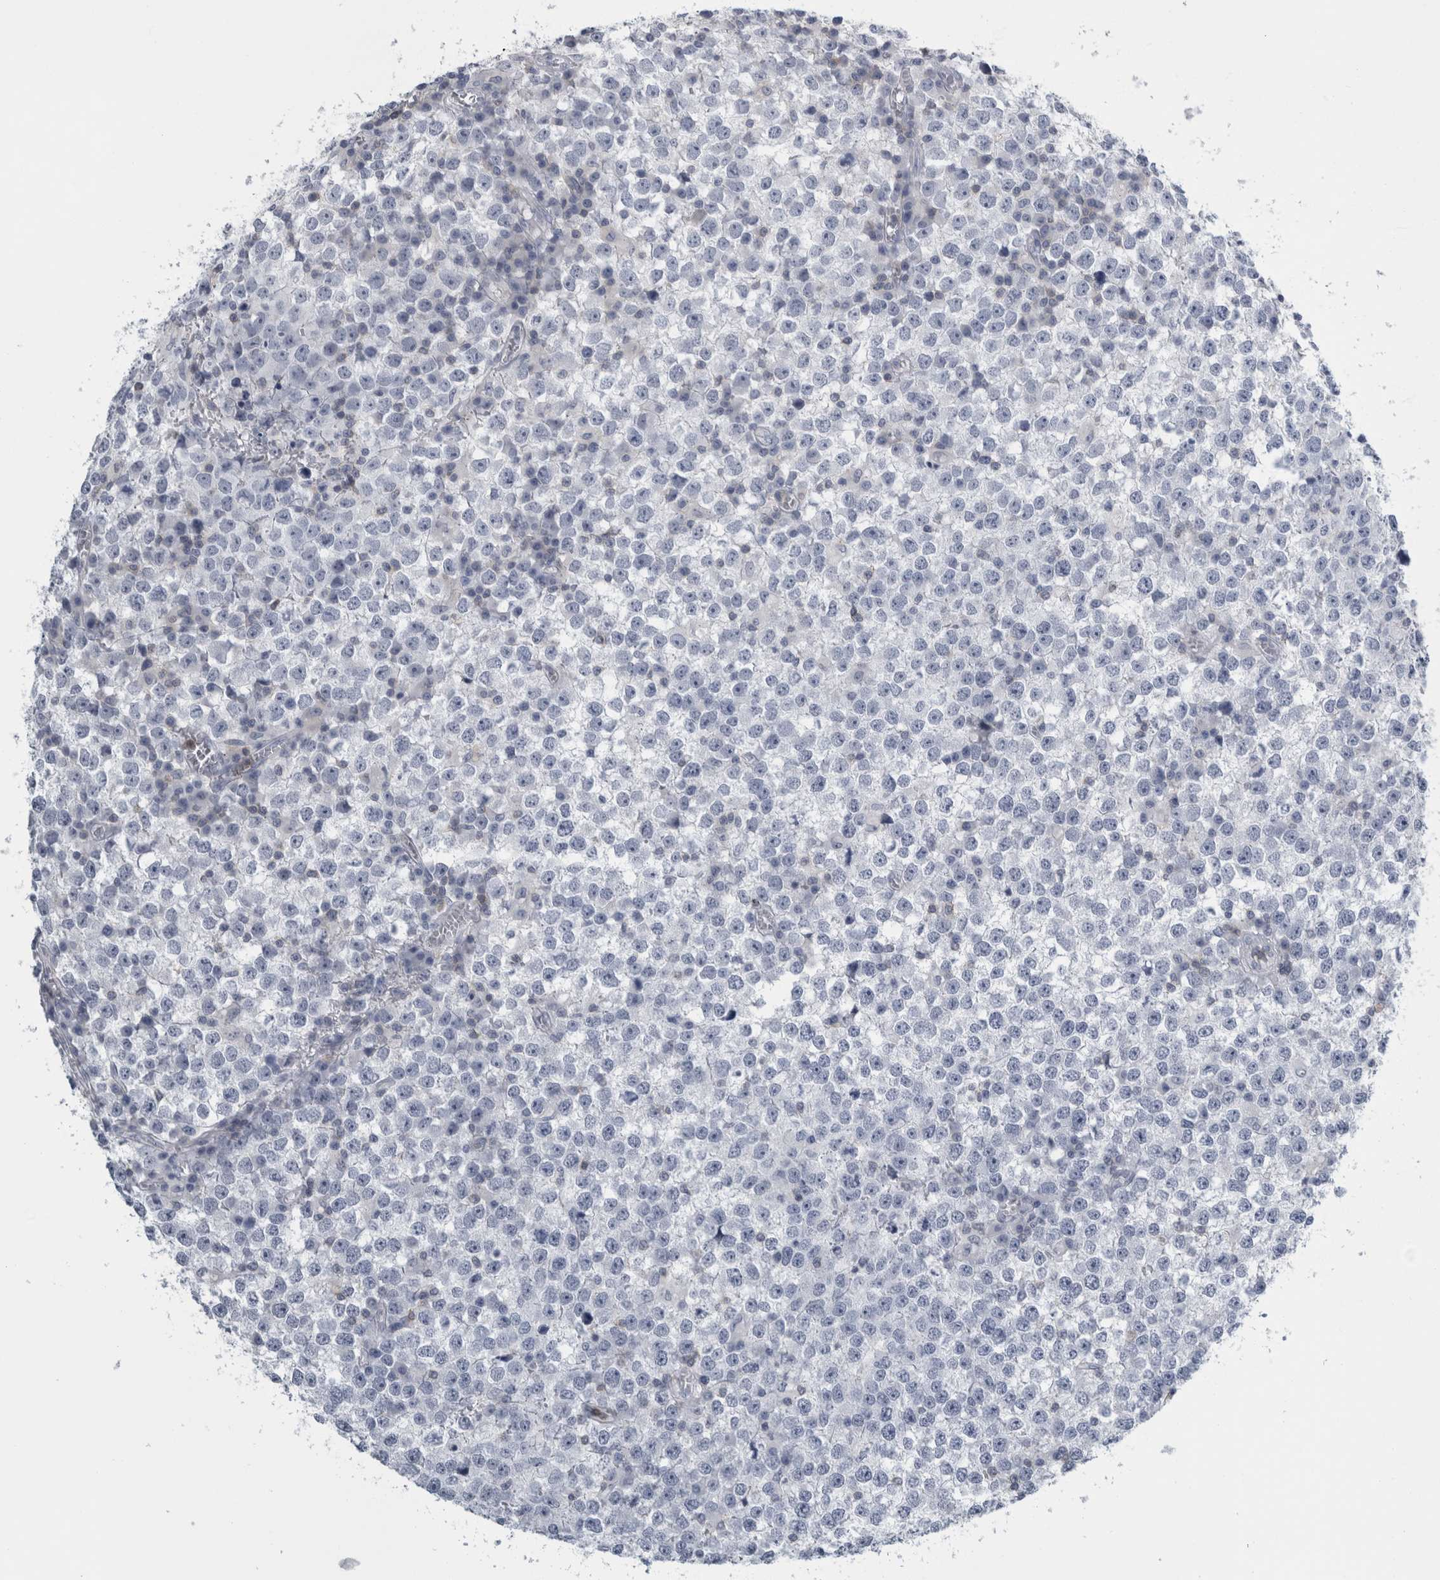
{"staining": {"intensity": "negative", "quantity": "none", "location": "none"}, "tissue": "testis cancer", "cell_type": "Tumor cells", "image_type": "cancer", "snomed": [{"axis": "morphology", "description": "Seminoma, NOS"}, {"axis": "topography", "description": "Testis"}], "caption": "Micrograph shows no protein staining in tumor cells of testis cancer tissue. The staining was performed using DAB (3,3'-diaminobenzidine) to visualize the protein expression in brown, while the nuclei were stained in blue with hematoxylin (Magnification: 20x).", "gene": "ANKFY1", "patient": {"sex": "male", "age": 65}}